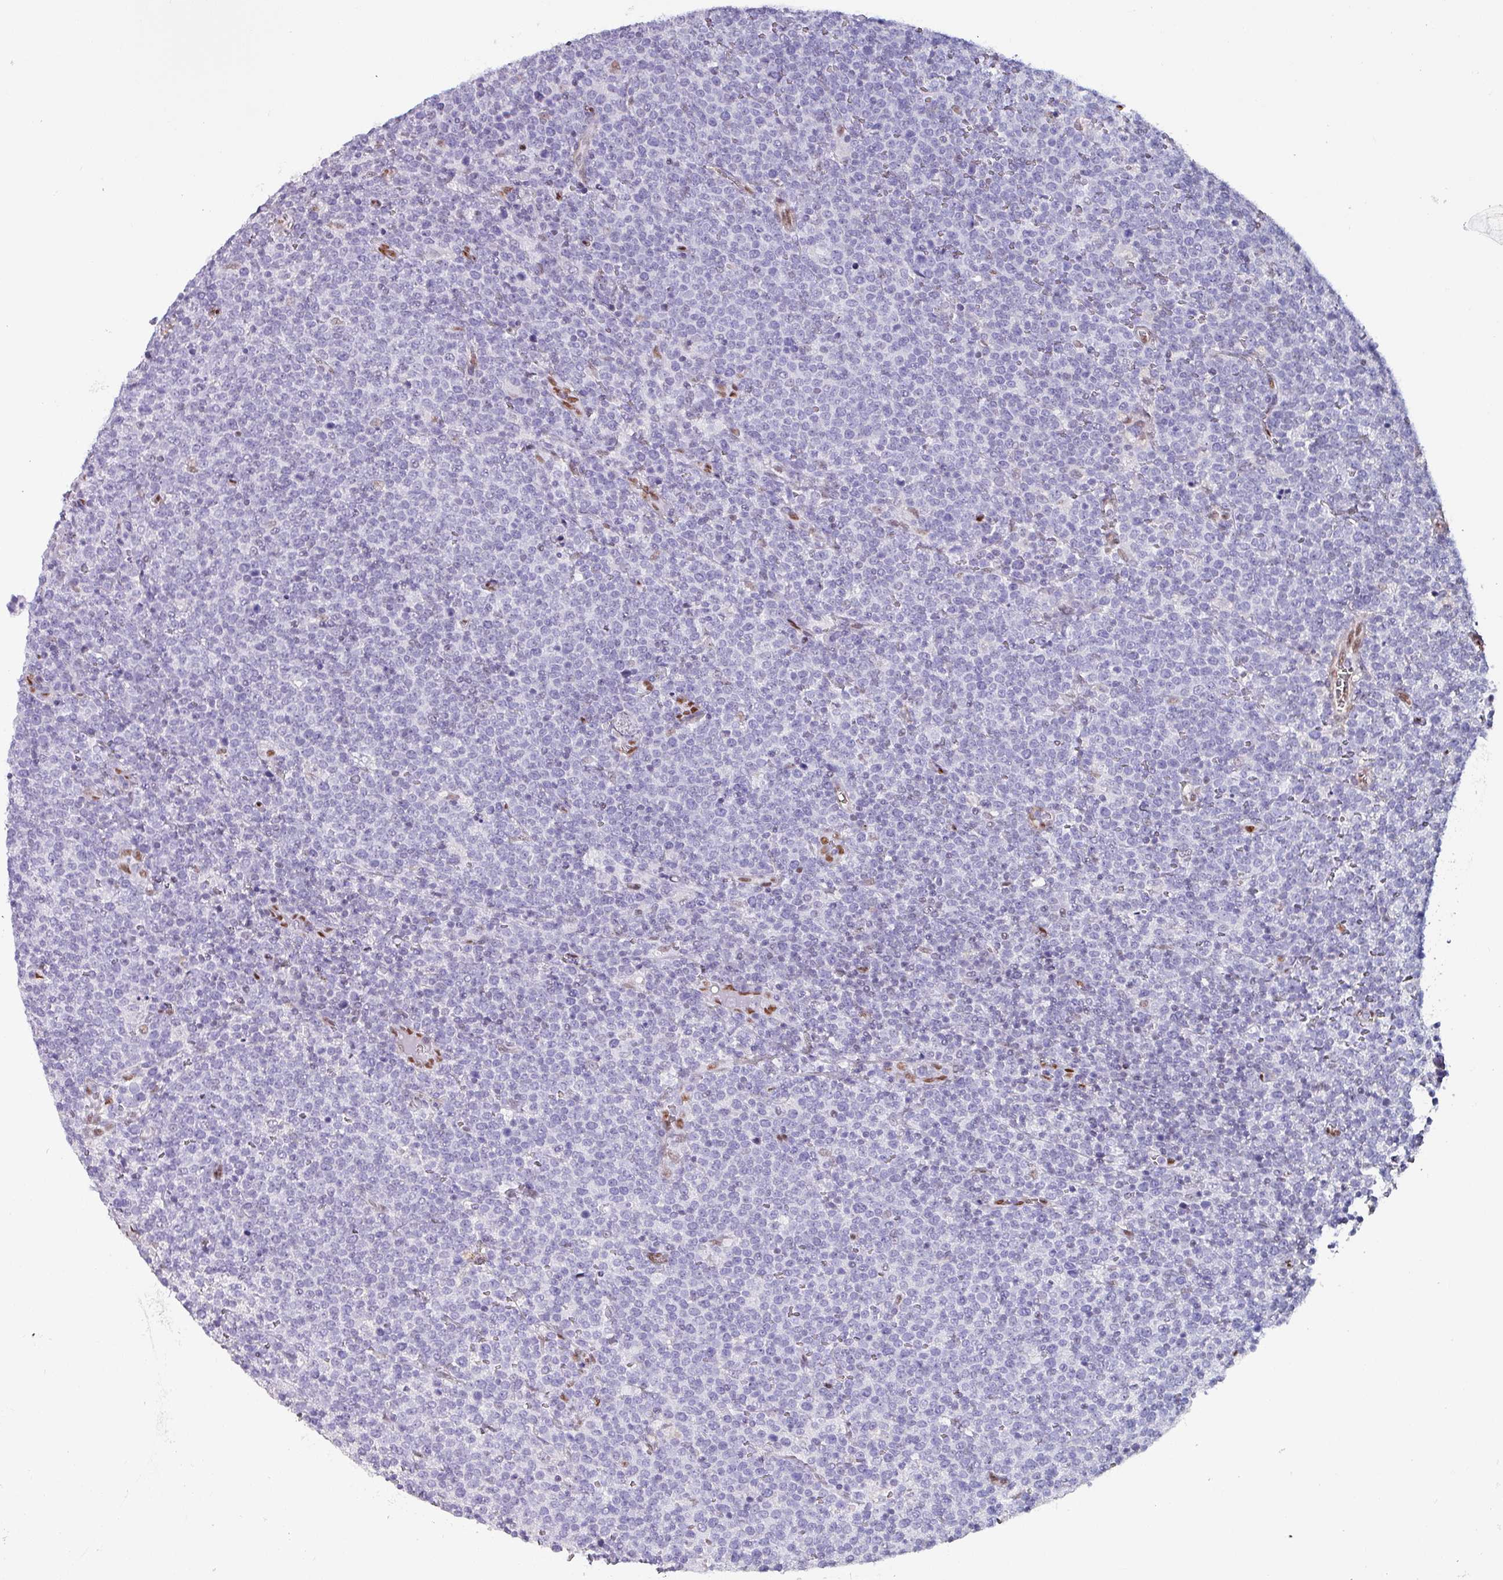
{"staining": {"intensity": "negative", "quantity": "none", "location": "none"}, "tissue": "lymphoma", "cell_type": "Tumor cells", "image_type": "cancer", "snomed": [{"axis": "morphology", "description": "Malignant lymphoma, non-Hodgkin's type, High grade"}, {"axis": "topography", "description": "Lymph node"}], "caption": "Immunohistochemical staining of lymphoma shows no significant positivity in tumor cells.", "gene": "ZNF816-ZNF321P", "patient": {"sex": "male", "age": 61}}